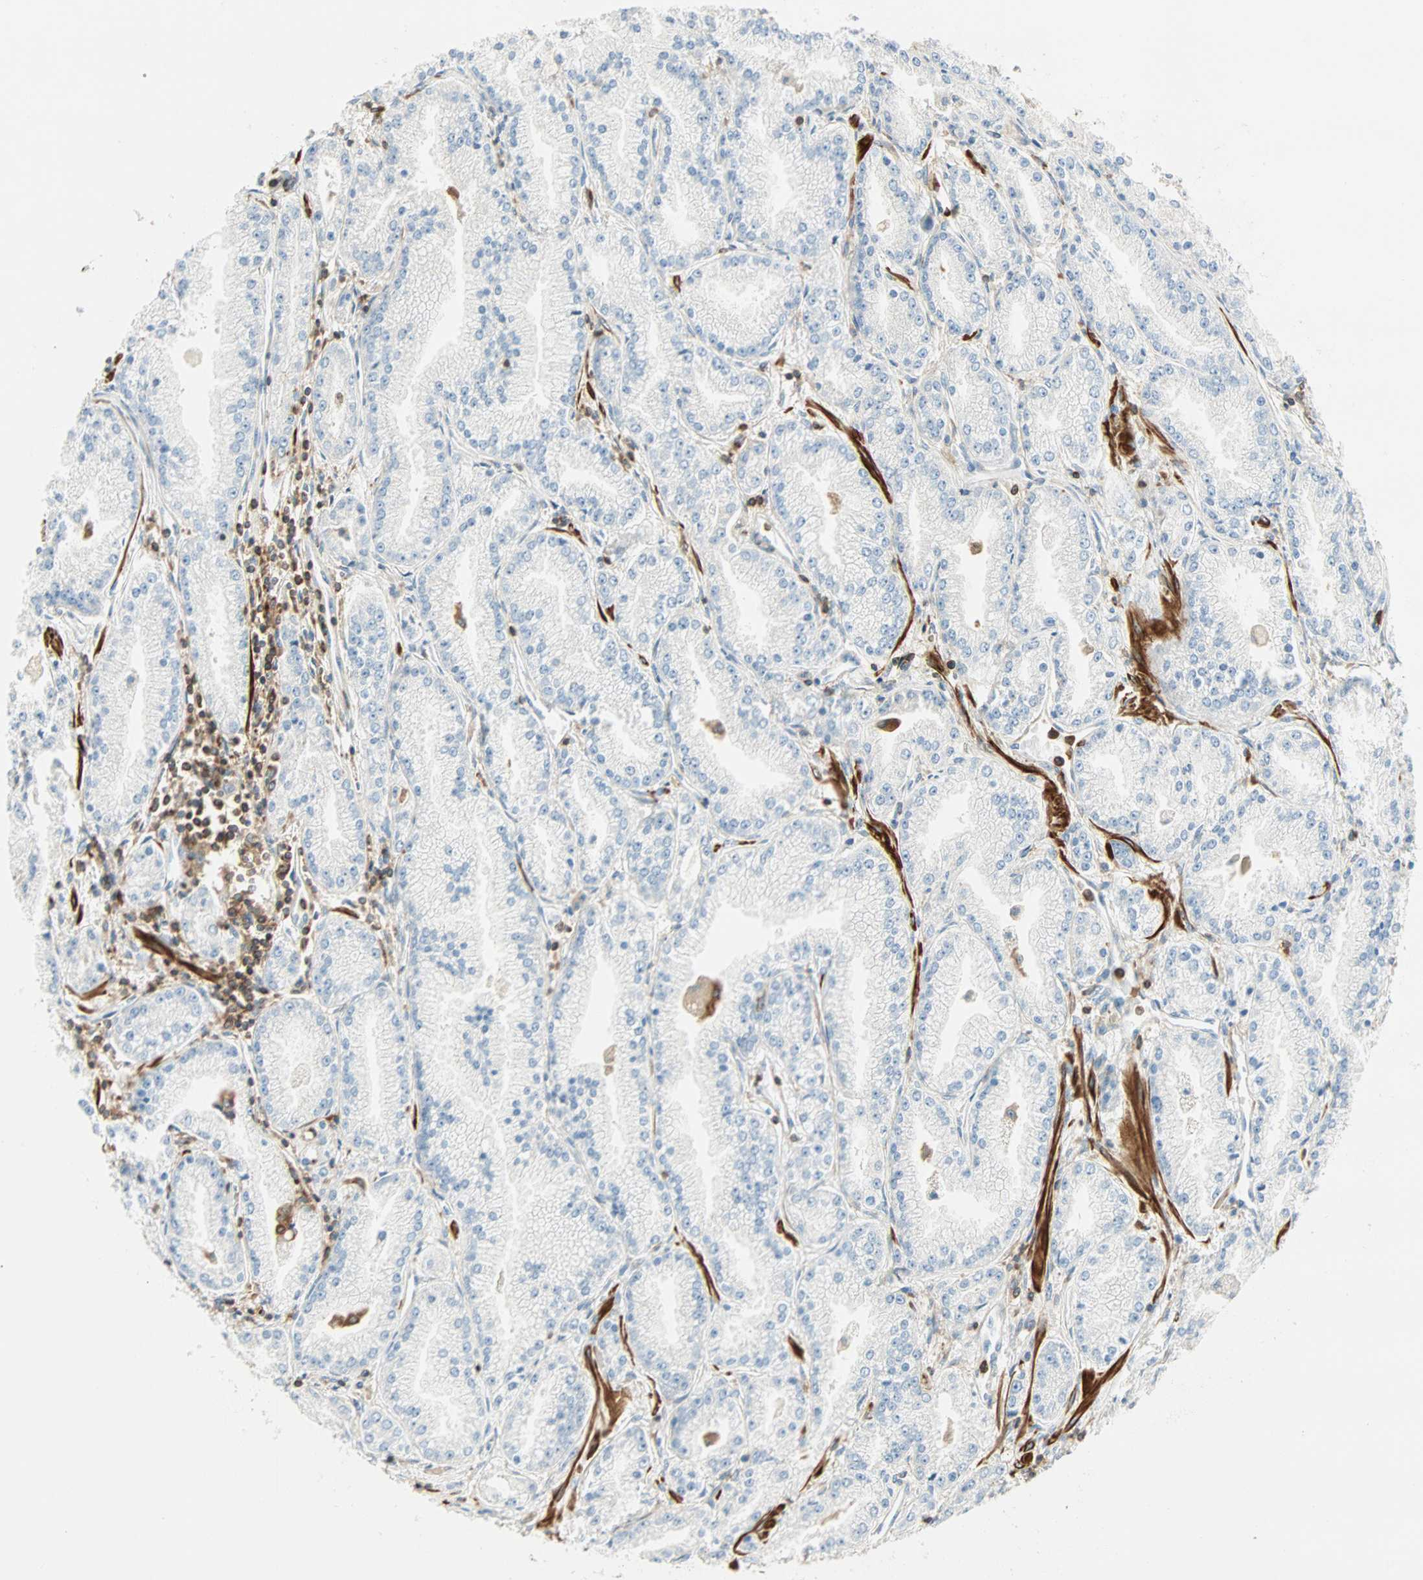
{"staining": {"intensity": "negative", "quantity": "none", "location": "none"}, "tissue": "prostate cancer", "cell_type": "Tumor cells", "image_type": "cancer", "snomed": [{"axis": "morphology", "description": "Adenocarcinoma, High grade"}, {"axis": "topography", "description": "Prostate"}], "caption": "Tumor cells are negative for brown protein staining in prostate high-grade adenocarcinoma.", "gene": "FMNL1", "patient": {"sex": "male", "age": 61}}